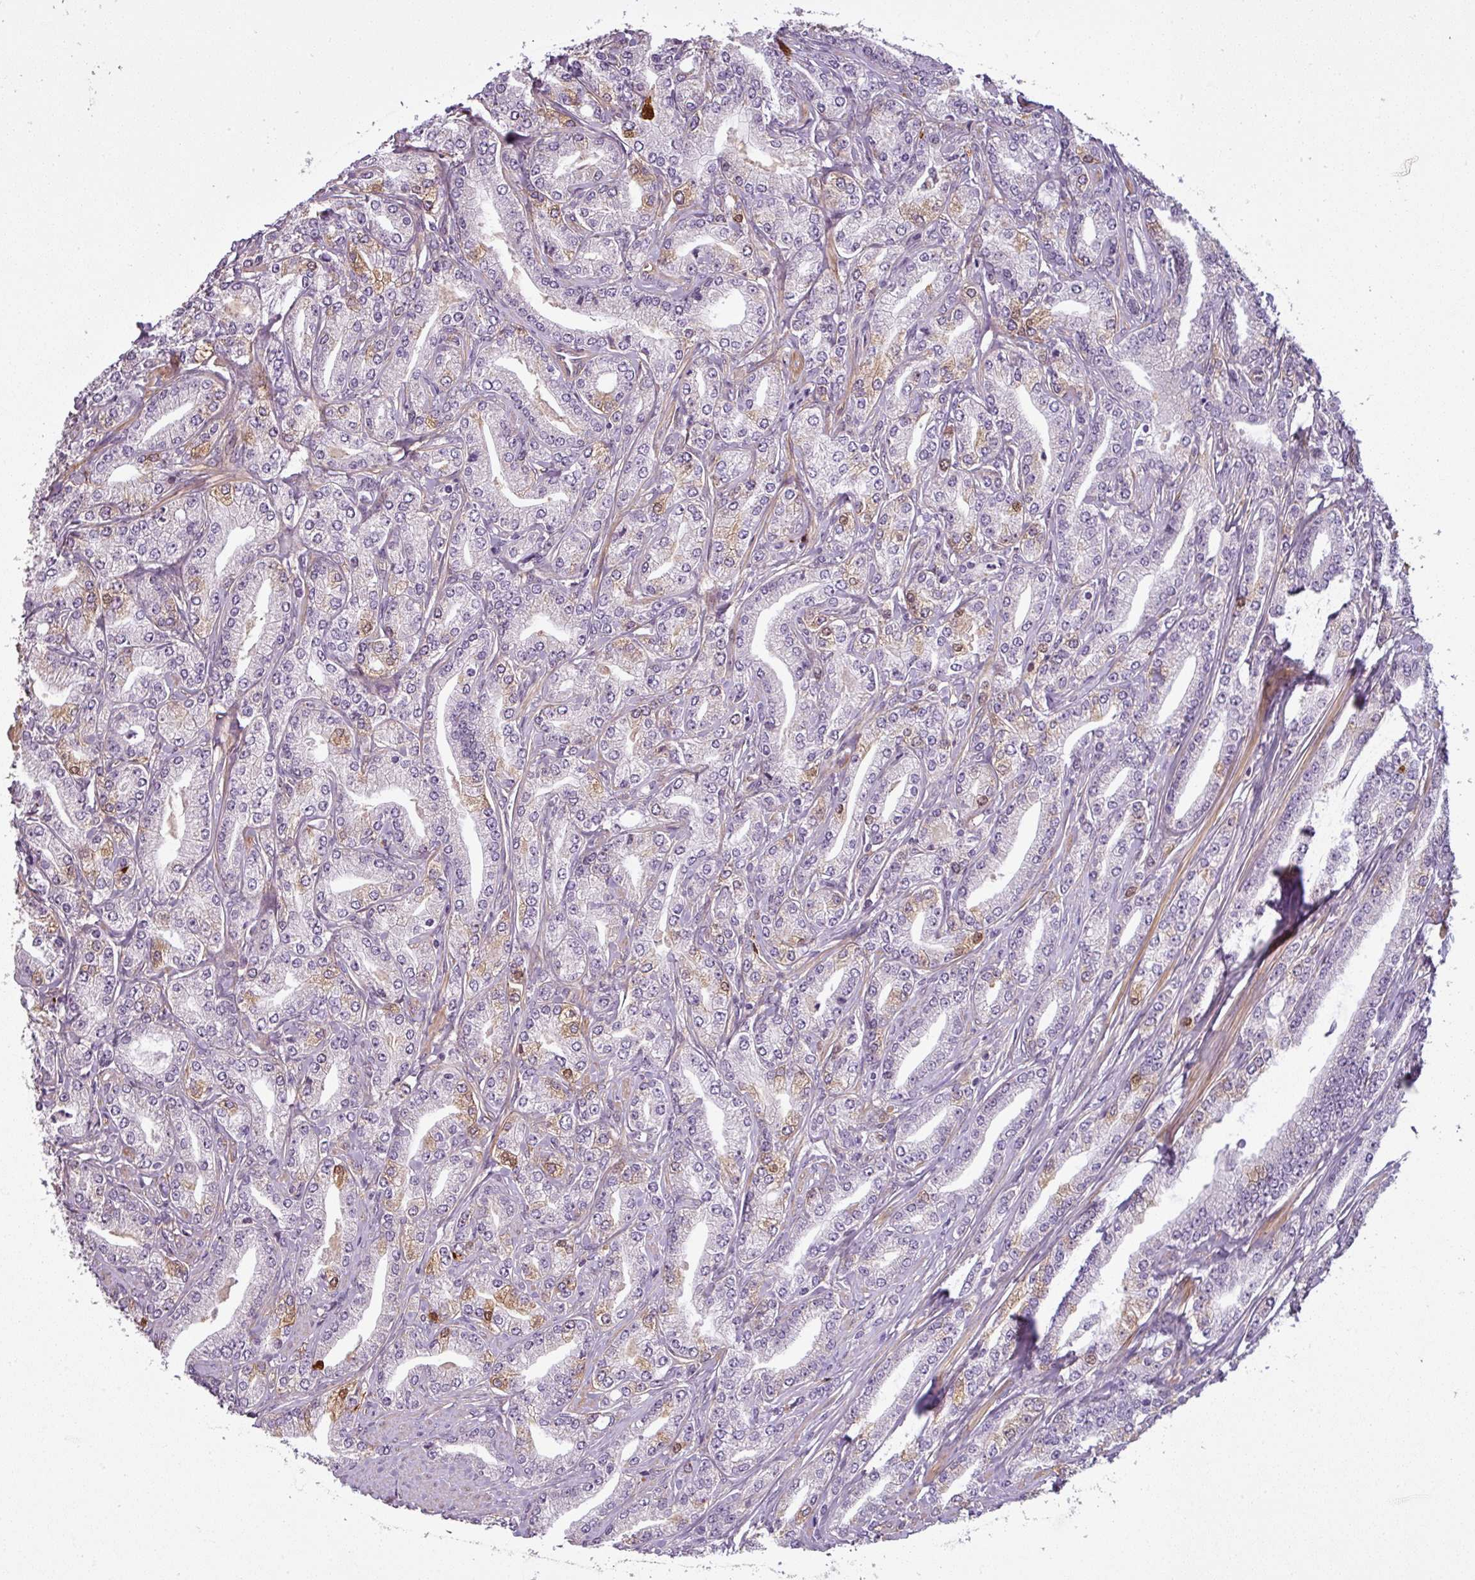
{"staining": {"intensity": "negative", "quantity": "none", "location": "none"}, "tissue": "prostate cancer", "cell_type": "Tumor cells", "image_type": "cancer", "snomed": [{"axis": "morphology", "description": "Adenocarcinoma, High grade"}, {"axis": "topography", "description": "Prostate"}], "caption": "Immunohistochemical staining of prostate high-grade adenocarcinoma displays no significant staining in tumor cells.", "gene": "APOC1", "patient": {"sex": "male", "age": 66}}